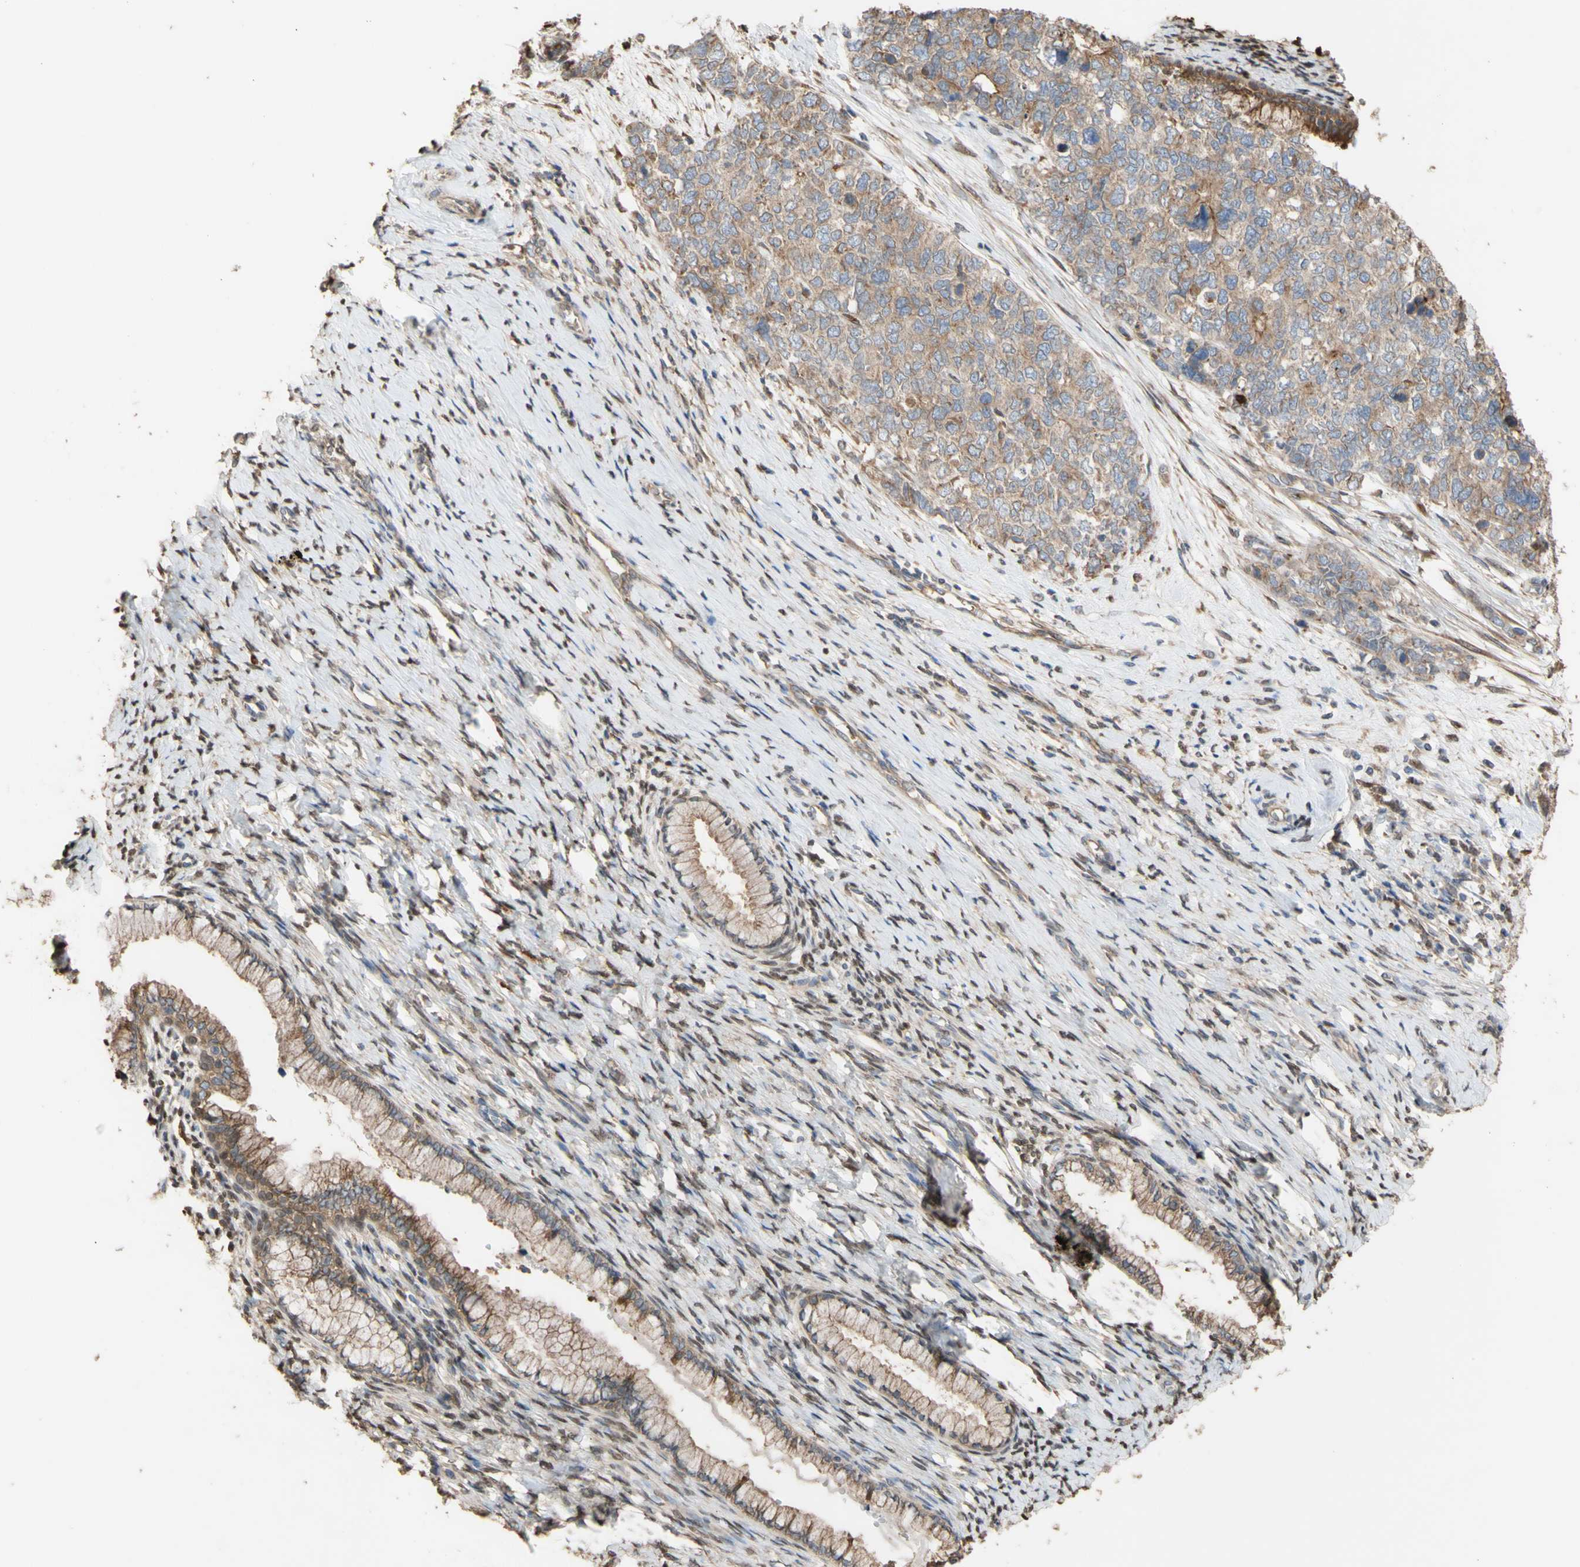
{"staining": {"intensity": "weak", "quantity": ">75%", "location": "cytoplasmic/membranous"}, "tissue": "cervical cancer", "cell_type": "Tumor cells", "image_type": "cancer", "snomed": [{"axis": "morphology", "description": "Squamous cell carcinoma, NOS"}, {"axis": "topography", "description": "Cervix"}], "caption": "Immunohistochemical staining of cervical cancer demonstrates weak cytoplasmic/membranous protein expression in approximately >75% of tumor cells. (Brightfield microscopy of DAB IHC at high magnification).", "gene": "NECTIN3", "patient": {"sex": "female", "age": 63}}